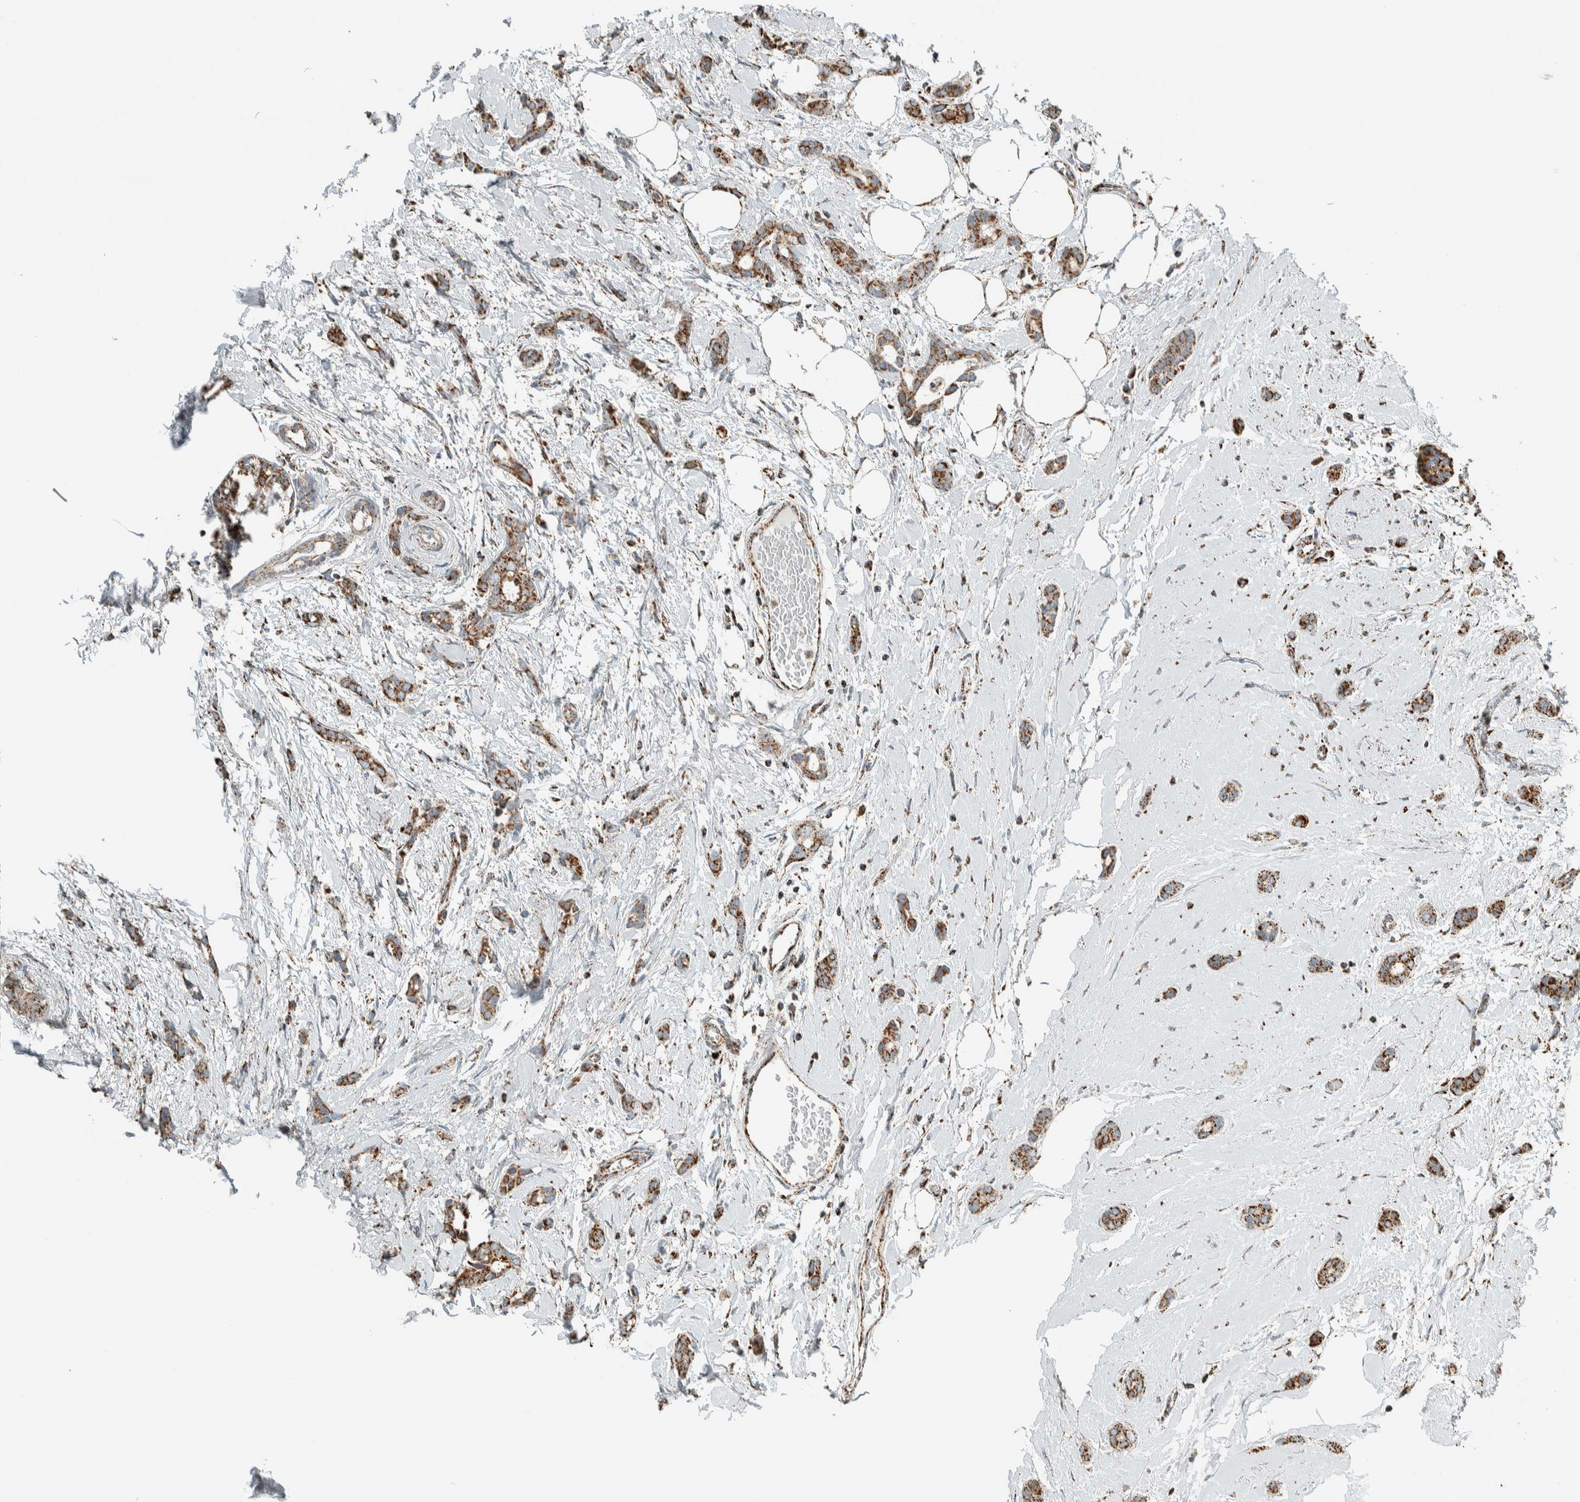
{"staining": {"intensity": "moderate", "quantity": ">75%", "location": "cytoplasmic/membranous"}, "tissue": "breast cancer", "cell_type": "Tumor cells", "image_type": "cancer", "snomed": [{"axis": "morphology", "description": "Duct carcinoma"}, {"axis": "topography", "description": "Breast"}], "caption": "IHC photomicrograph of neoplastic tissue: infiltrating ductal carcinoma (breast) stained using immunohistochemistry reveals medium levels of moderate protein expression localized specifically in the cytoplasmic/membranous of tumor cells, appearing as a cytoplasmic/membranous brown color.", "gene": "ZNF454", "patient": {"sex": "female", "age": 55}}